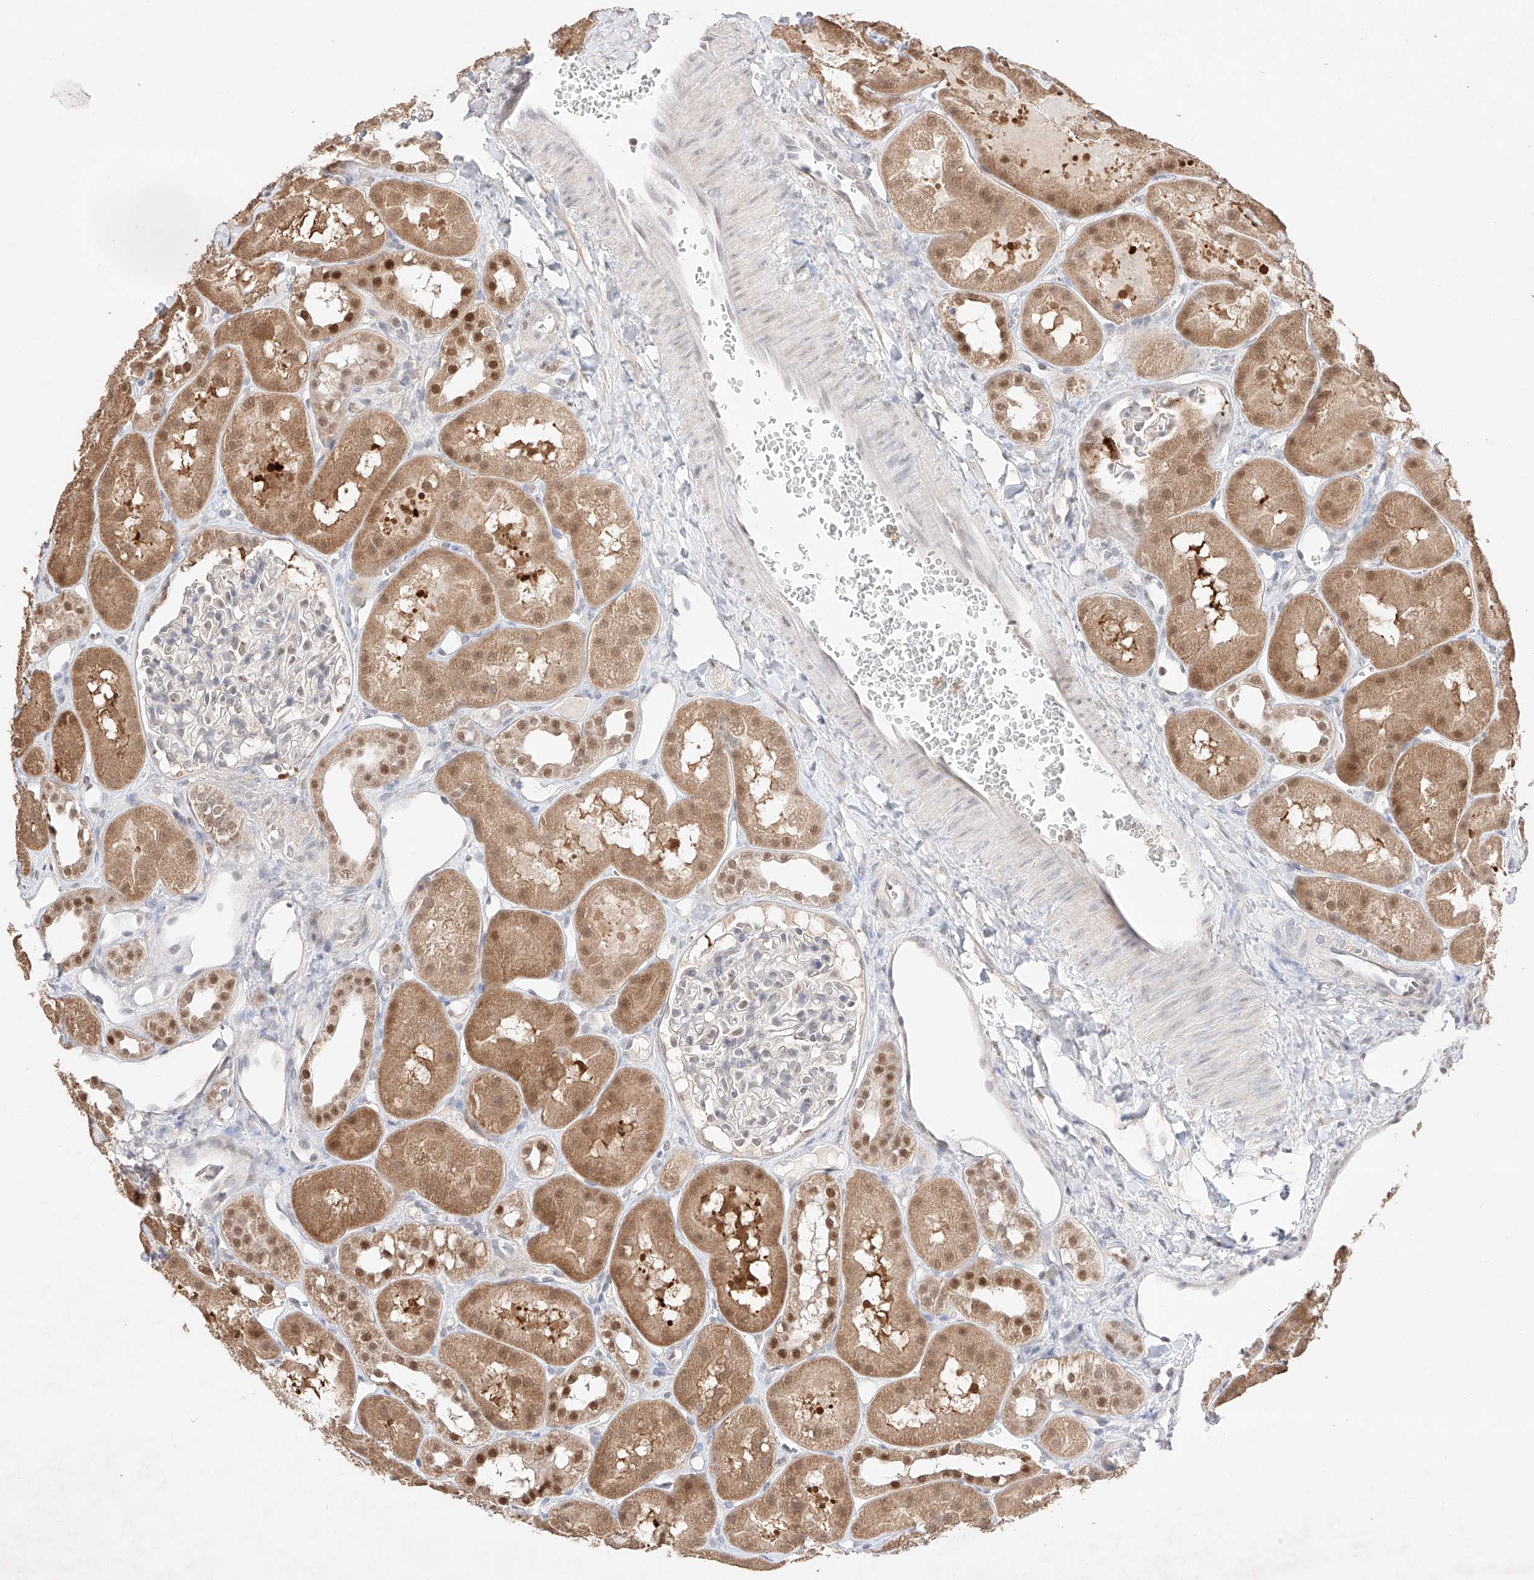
{"staining": {"intensity": "weak", "quantity": "<25%", "location": "nuclear"}, "tissue": "kidney", "cell_type": "Cells in glomeruli", "image_type": "normal", "snomed": [{"axis": "morphology", "description": "Normal tissue, NOS"}, {"axis": "topography", "description": "Kidney"}], "caption": "This image is of normal kidney stained with IHC to label a protein in brown with the nuclei are counter-stained blue. There is no staining in cells in glomeruli. (DAB (3,3'-diaminobenzidine) IHC with hematoxylin counter stain).", "gene": "APIP", "patient": {"sex": "male", "age": 16}}